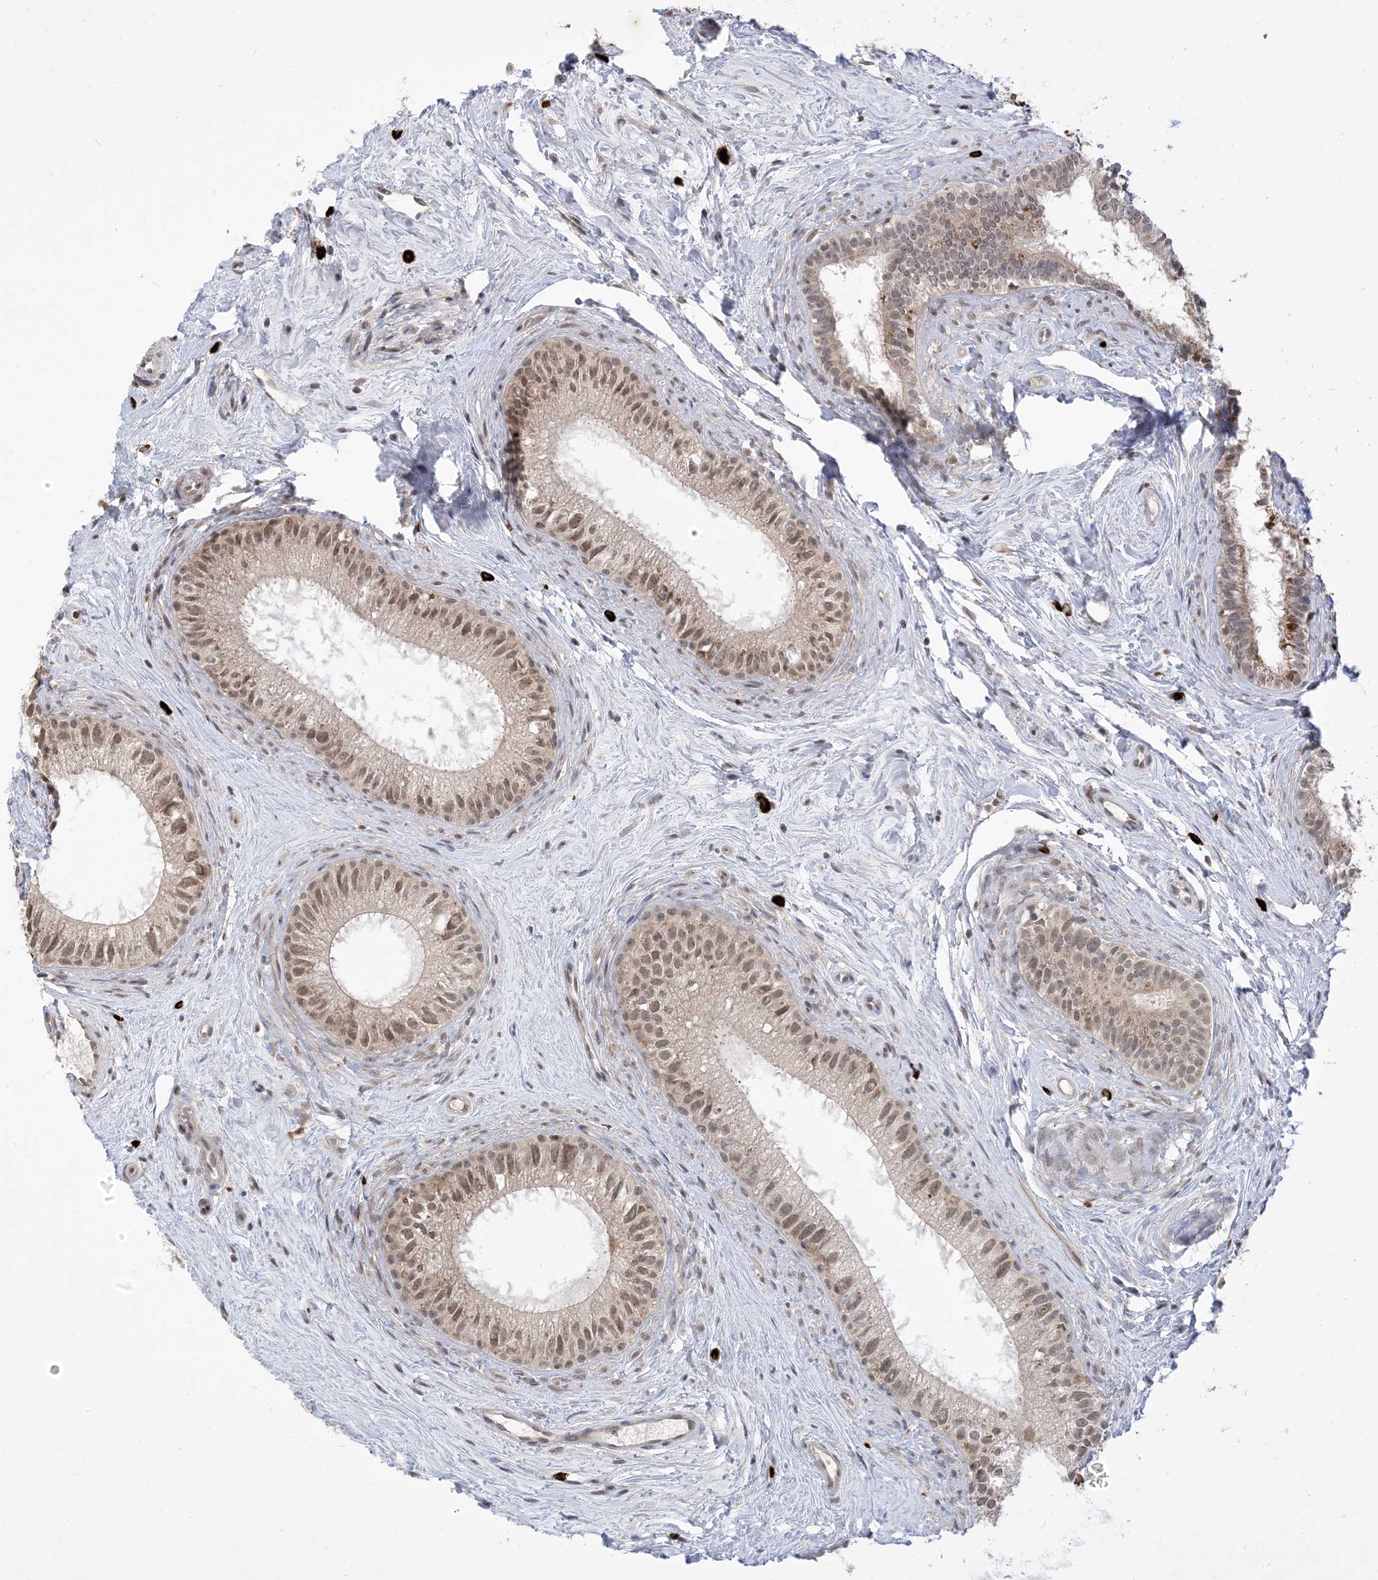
{"staining": {"intensity": "moderate", "quantity": ">75%", "location": "nuclear"}, "tissue": "epididymis", "cell_type": "Glandular cells", "image_type": "normal", "snomed": [{"axis": "morphology", "description": "Normal tissue, NOS"}, {"axis": "topography", "description": "Epididymis"}], "caption": "An immunohistochemistry photomicrograph of benign tissue is shown. Protein staining in brown highlights moderate nuclear positivity in epididymis within glandular cells.", "gene": "RANBP9", "patient": {"sex": "male", "age": 71}}